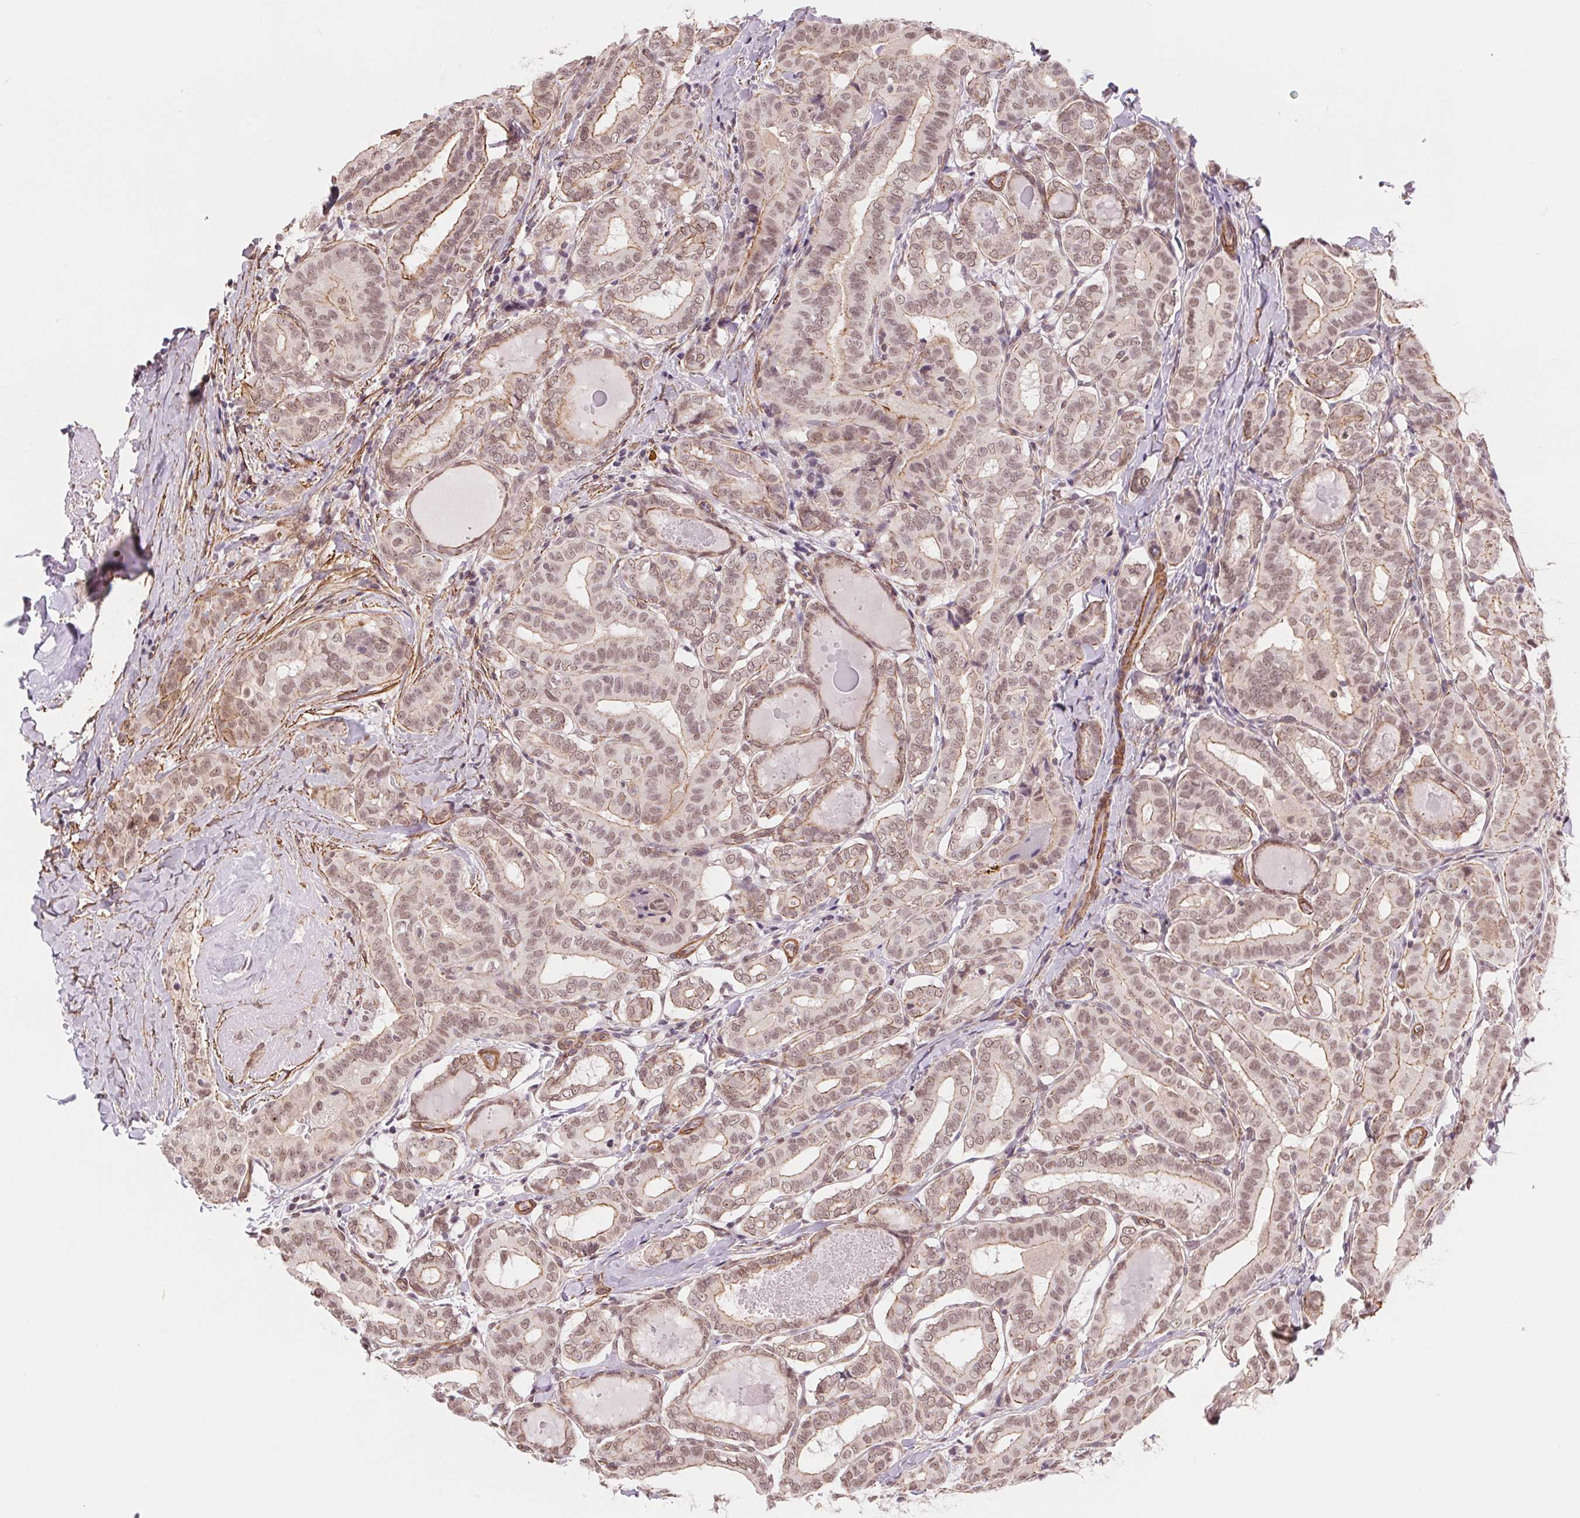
{"staining": {"intensity": "moderate", "quantity": ">75%", "location": "cytoplasmic/membranous,nuclear"}, "tissue": "thyroid cancer", "cell_type": "Tumor cells", "image_type": "cancer", "snomed": [{"axis": "morphology", "description": "Papillary adenocarcinoma, NOS"}, {"axis": "morphology", "description": "Papillary adenoma metastatic"}, {"axis": "topography", "description": "Thyroid gland"}], "caption": "There is medium levels of moderate cytoplasmic/membranous and nuclear staining in tumor cells of thyroid cancer, as demonstrated by immunohistochemical staining (brown color).", "gene": "BCAT1", "patient": {"sex": "female", "age": 50}}